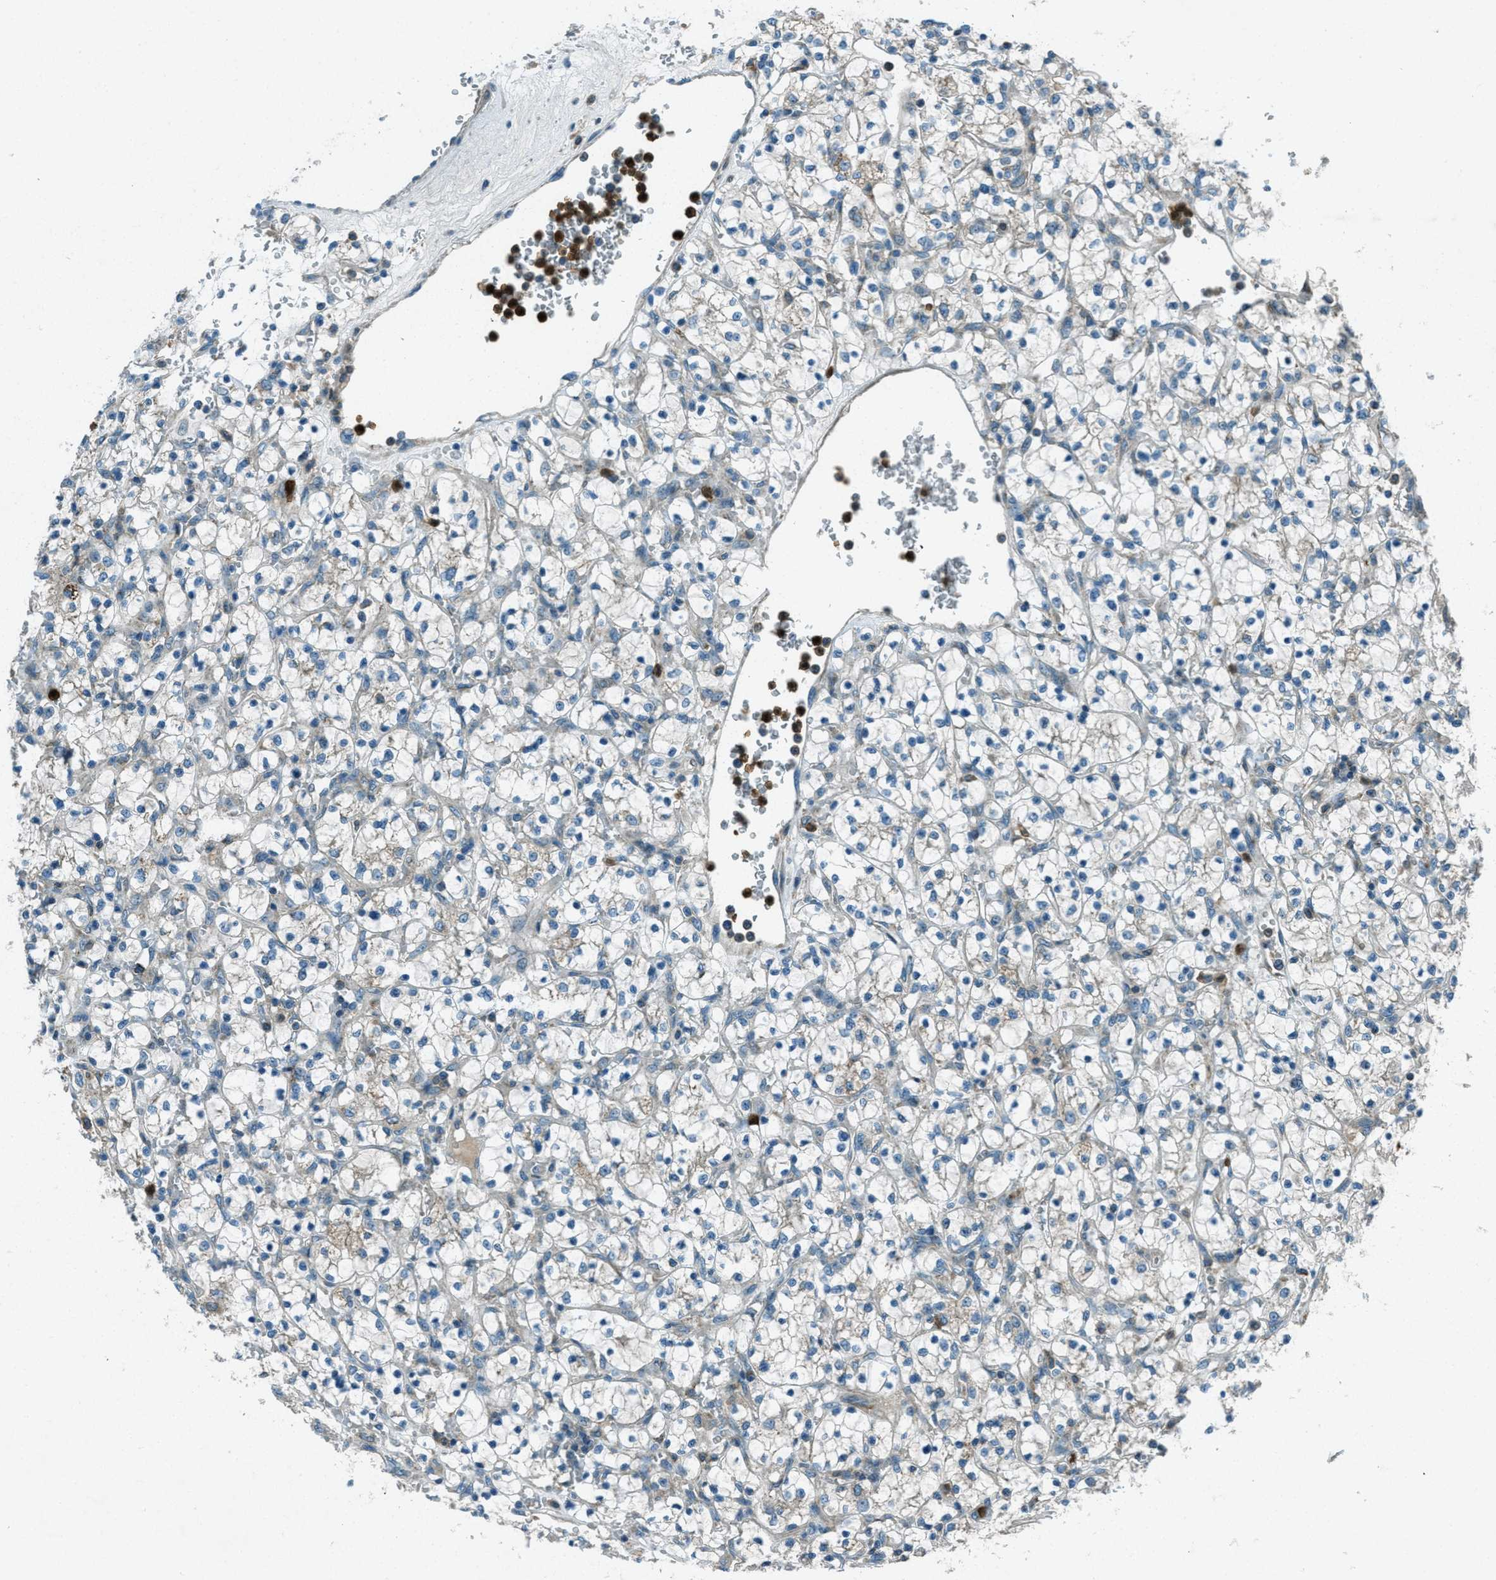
{"staining": {"intensity": "negative", "quantity": "none", "location": "none"}, "tissue": "renal cancer", "cell_type": "Tumor cells", "image_type": "cancer", "snomed": [{"axis": "morphology", "description": "Adenocarcinoma, NOS"}, {"axis": "topography", "description": "Kidney"}], "caption": "DAB immunohistochemical staining of renal cancer (adenocarcinoma) displays no significant expression in tumor cells. (Stains: DAB immunohistochemistry with hematoxylin counter stain, Microscopy: brightfield microscopy at high magnification).", "gene": "FAR1", "patient": {"sex": "female", "age": 69}}